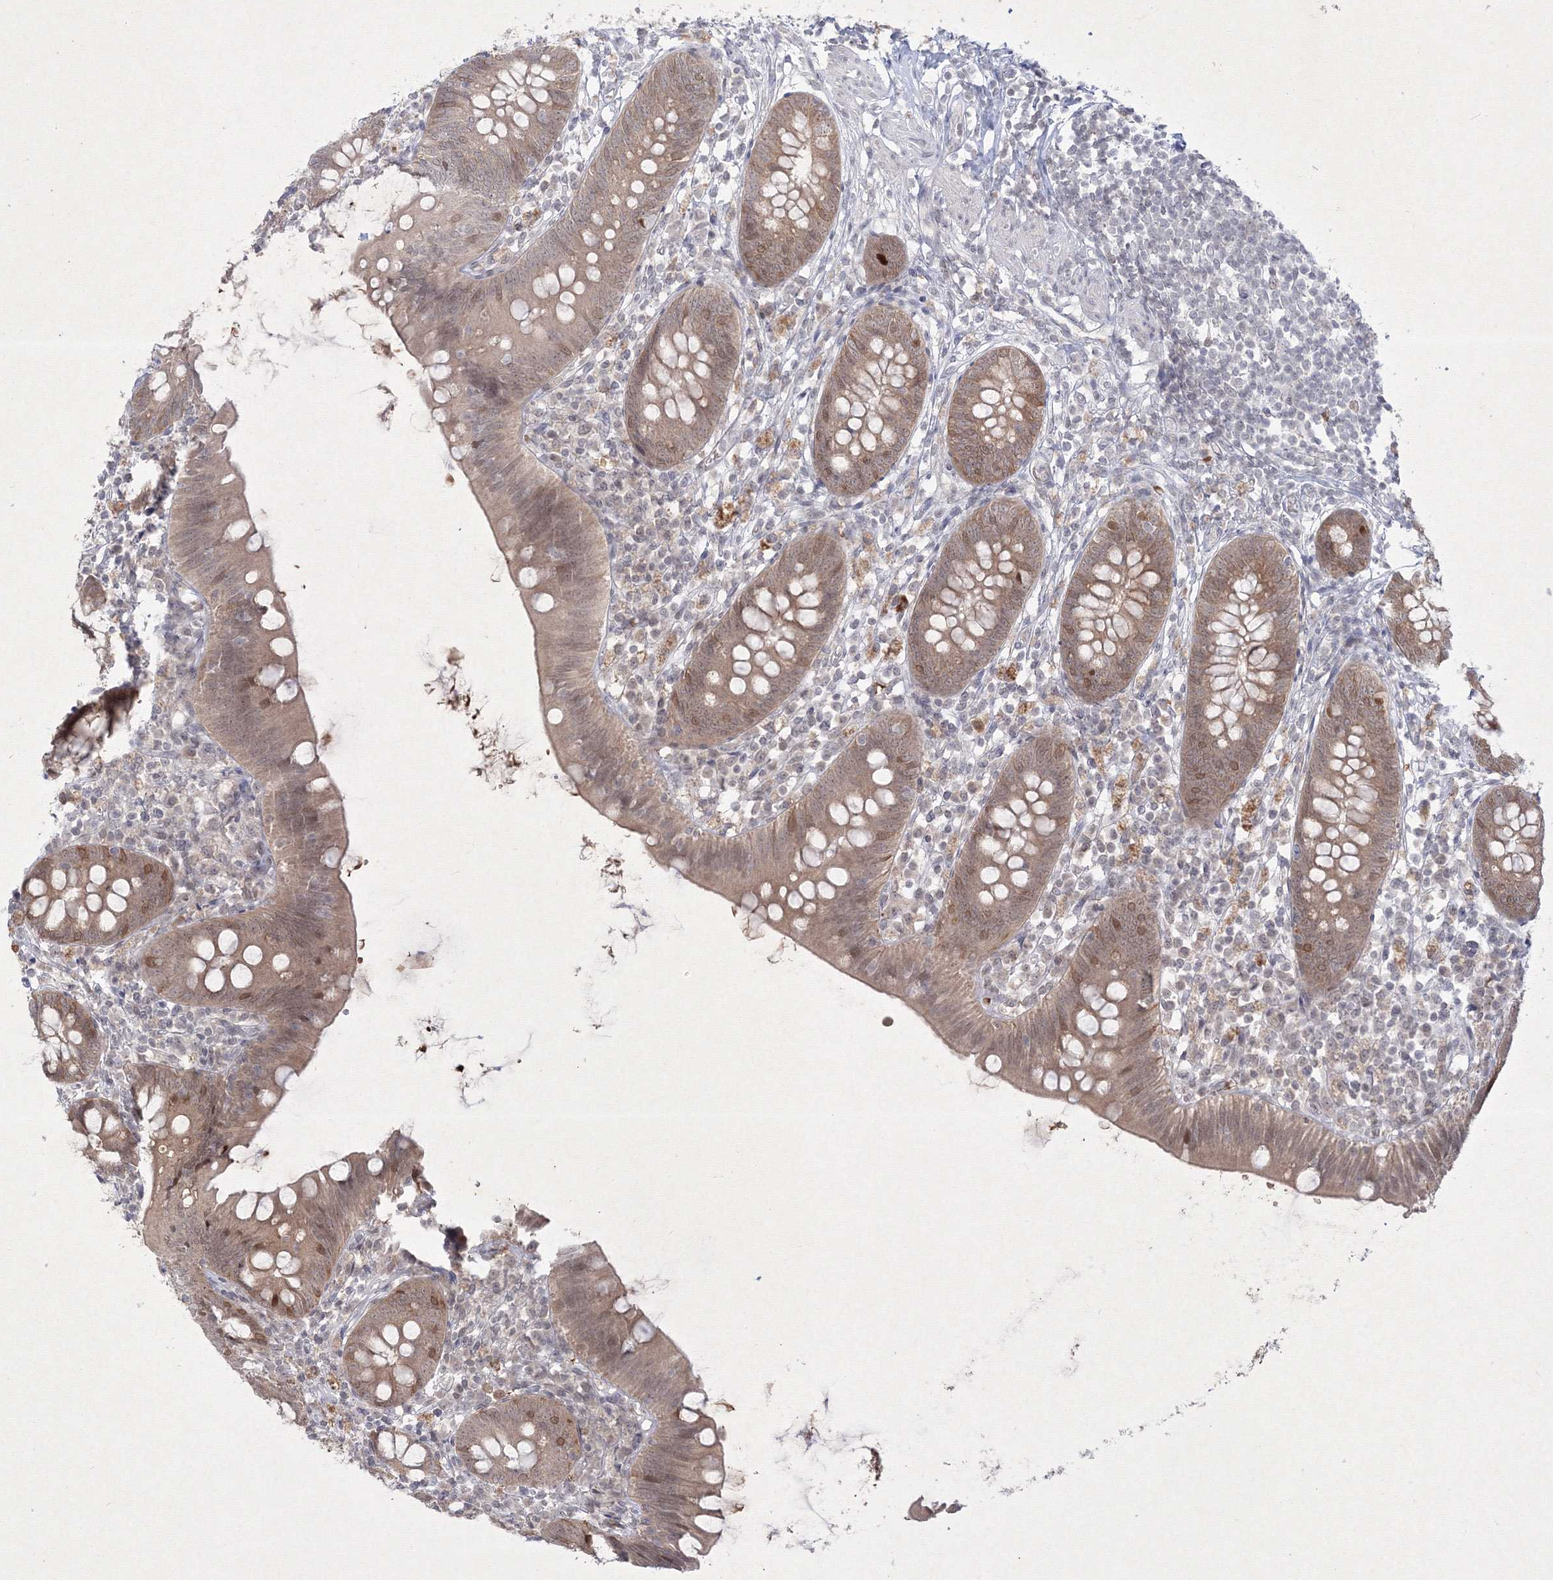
{"staining": {"intensity": "moderate", "quantity": ">75%", "location": "cytoplasmic/membranous,nuclear"}, "tissue": "appendix", "cell_type": "Glandular cells", "image_type": "normal", "snomed": [{"axis": "morphology", "description": "Normal tissue, NOS"}, {"axis": "topography", "description": "Appendix"}], "caption": "Immunohistochemical staining of benign human appendix demonstrates medium levels of moderate cytoplasmic/membranous,nuclear staining in approximately >75% of glandular cells.", "gene": "NXPE3", "patient": {"sex": "female", "age": 62}}